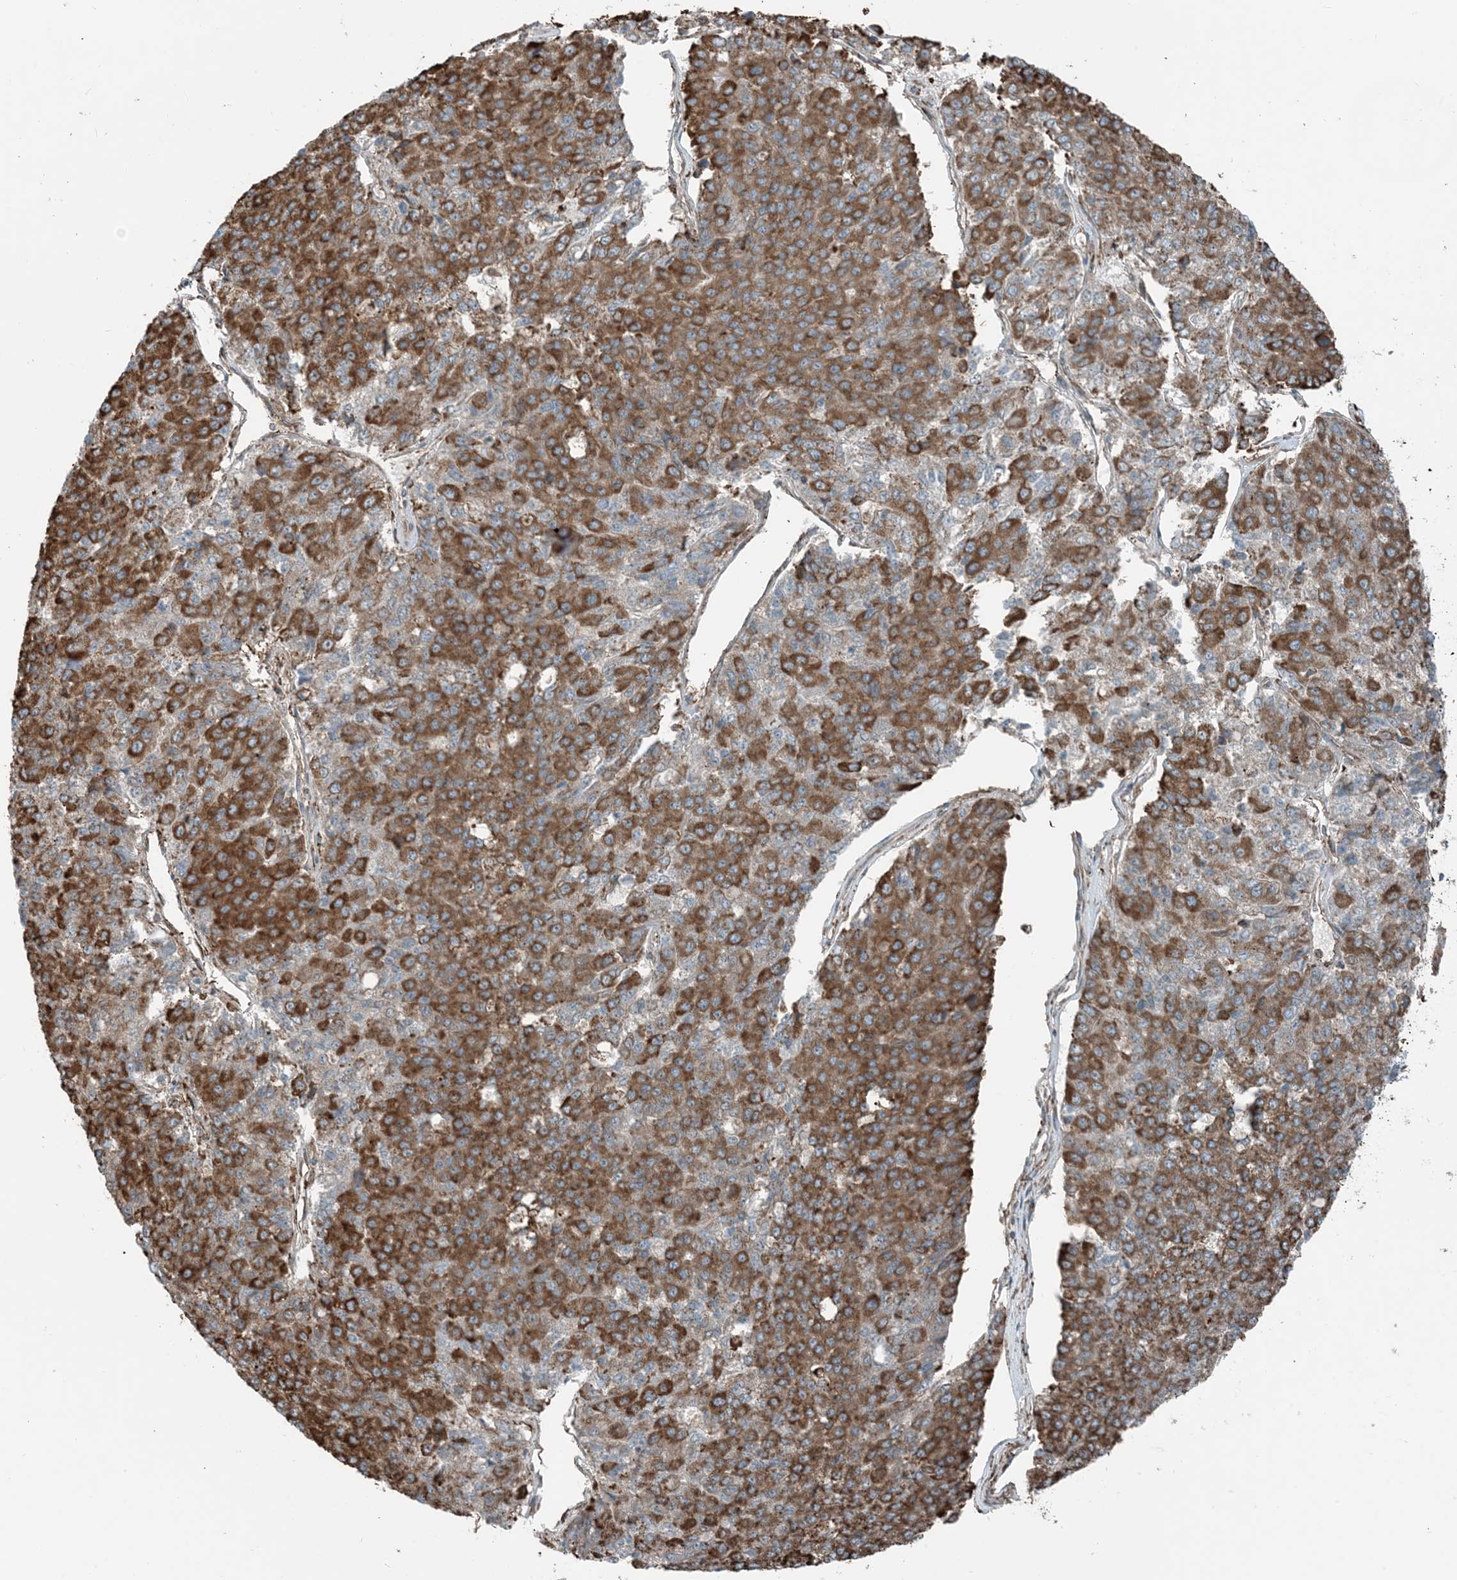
{"staining": {"intensity": "strong", "quantity": ">75%", "location": "cytoplasmic/membranous"}, "tissue": "pancreatic cancer", "cell_type": "Tumor cells", "image_type": "cancer", "snomed": [{"axis": "morphology", "description": "Adenocarcinoma, NOS"}, {"axis": "topography", "description": "Pancreas"}], "caption": "This image exhibits pancreatic cancer stained with immunohistochemistry (IHC) to label a protein in brown. The cytoplasmic/membranous of tumor cells show strong positivity for the protein. Nuclei are counter-stained blue.", "gene": "CERKL", "patient": {"sex": "male", "age": 50}}